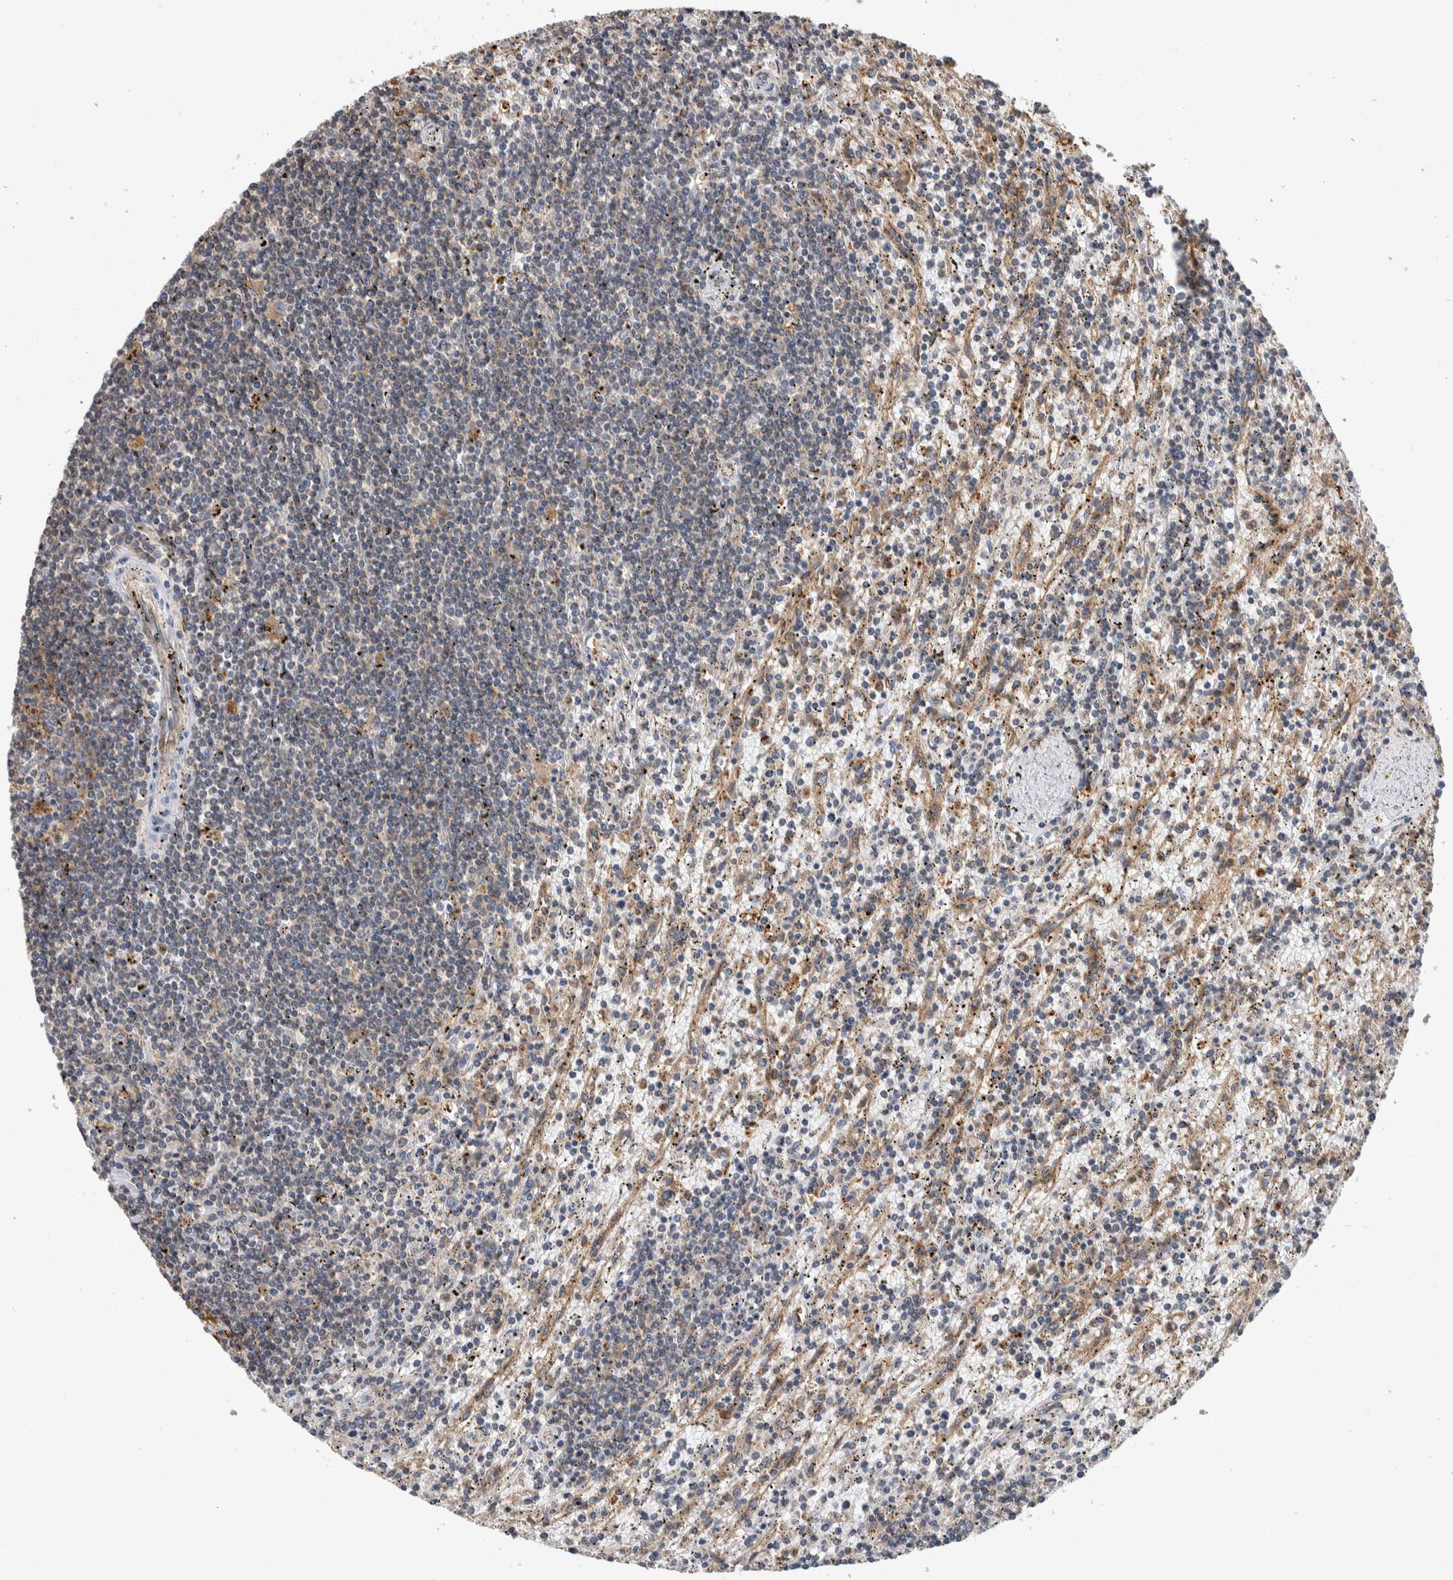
{"staining": {"intensity": "weak", "quantity": "<25%", "location": "cytoplasmic/membranous"}, "tissue": "lymphoma", "cell_type": "Tumor cells", "image_type": "cancer", "snomed": [{"axis": "morphology", "description": "Malignant lymphoma, non-Hodgkin's type, Low grade"}, {"axis": "topography", "description": "Spleen"}], "caption": "Tumor cells show no significant positivity in low-grade malignant lymphoma, non-Hodgkin's type. (Stains: DAB immunohistochemistry (IHC) with hematoxylin counter stain, Microscopy: brightfield microscopy at high magnification).", "gene": "SDCBP", "patient": {"sex": "male", "age": 76}}